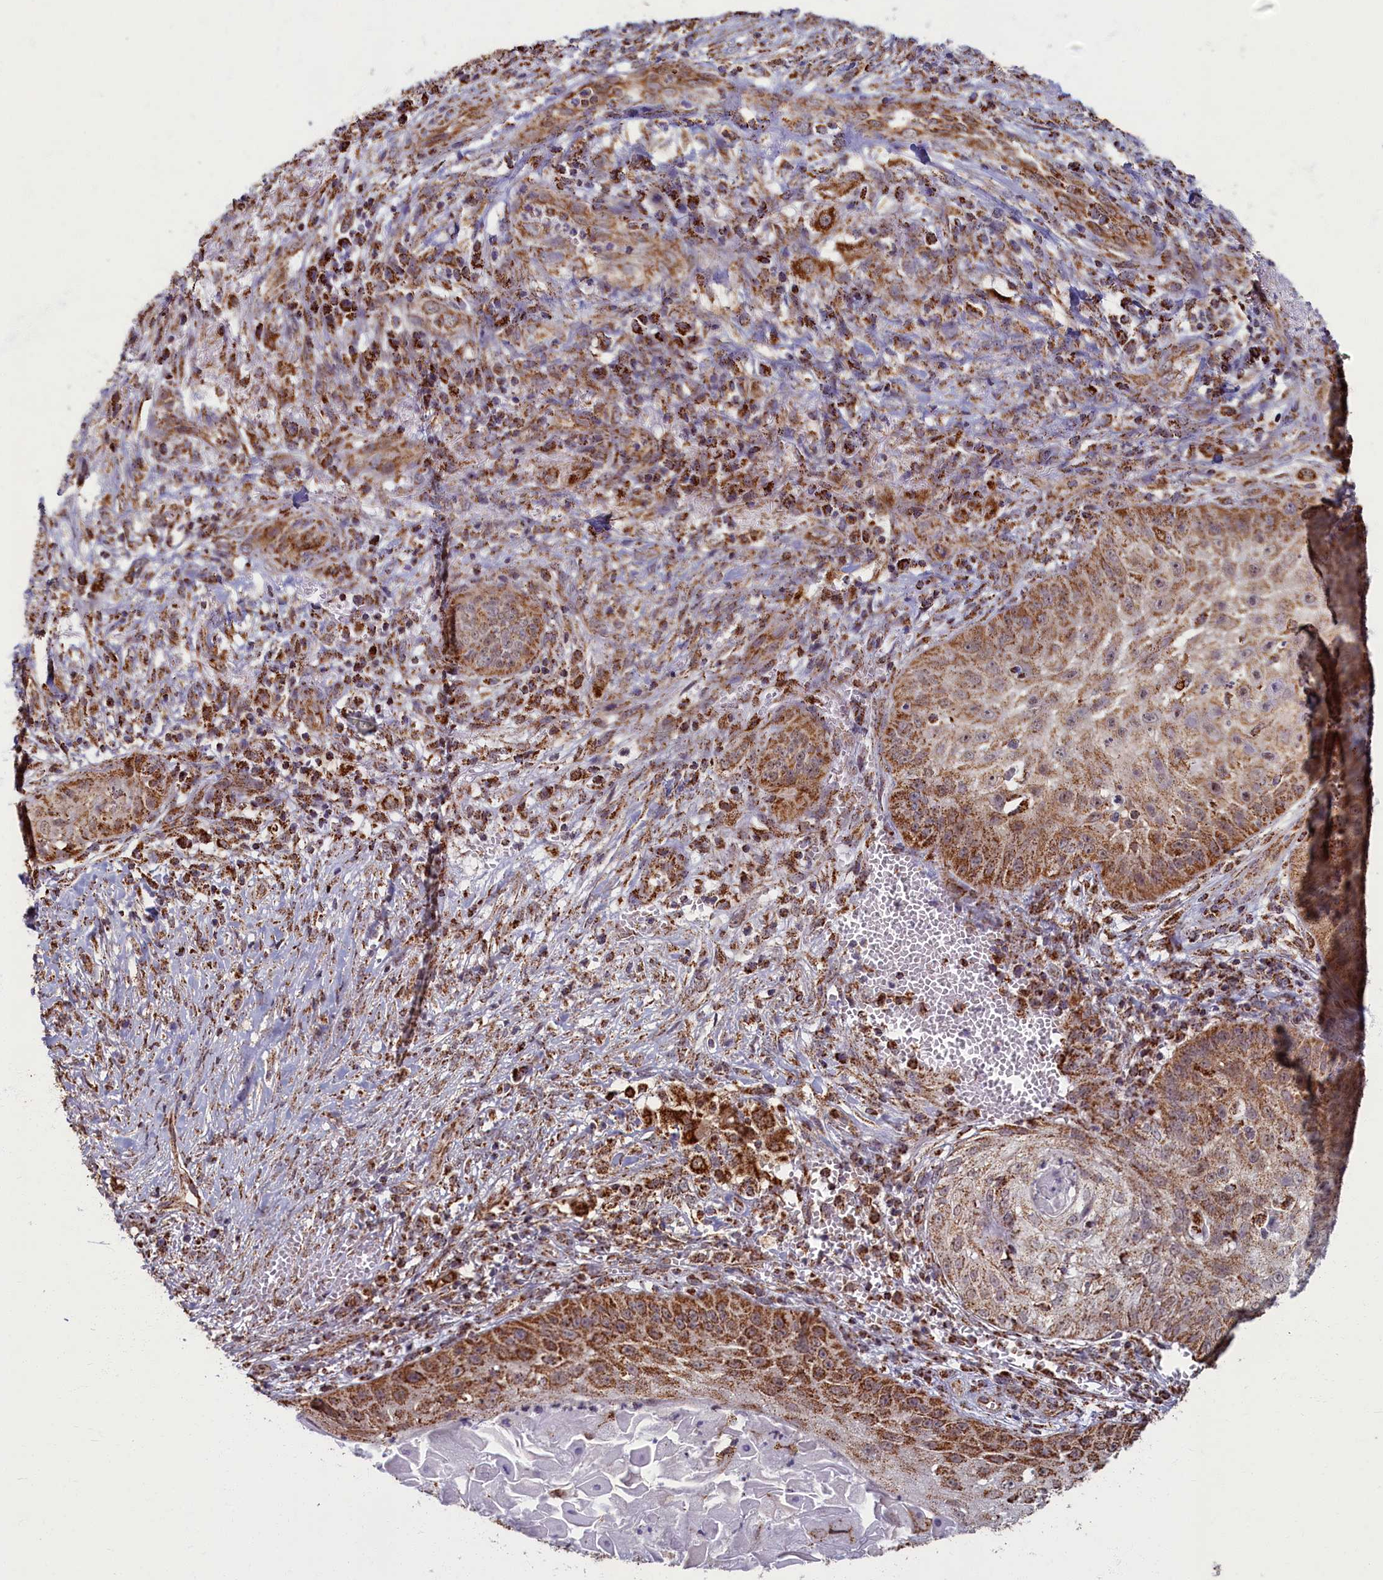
{"staining": {"intensity": "moderate", "quantity": ">75%", "location": "cytoplasmic/membranous"}, "tissue": "skin cancer", "cell_type": "Tumor cells", "image_type": "cancer", "snomed": [{"axis": "morphology", "description": "Squamous cell carcinoma, NOS"}, {"axis": "topography", "description": "Skin"}], "caption": "Immunohistochemical staining of human skin cancer shows medium levels of moderate cytoplasmic/membranous expression in approximately >75% of tumor cells.", "gene": "SPR", "patient": {"sex": "male", "age": 70}}